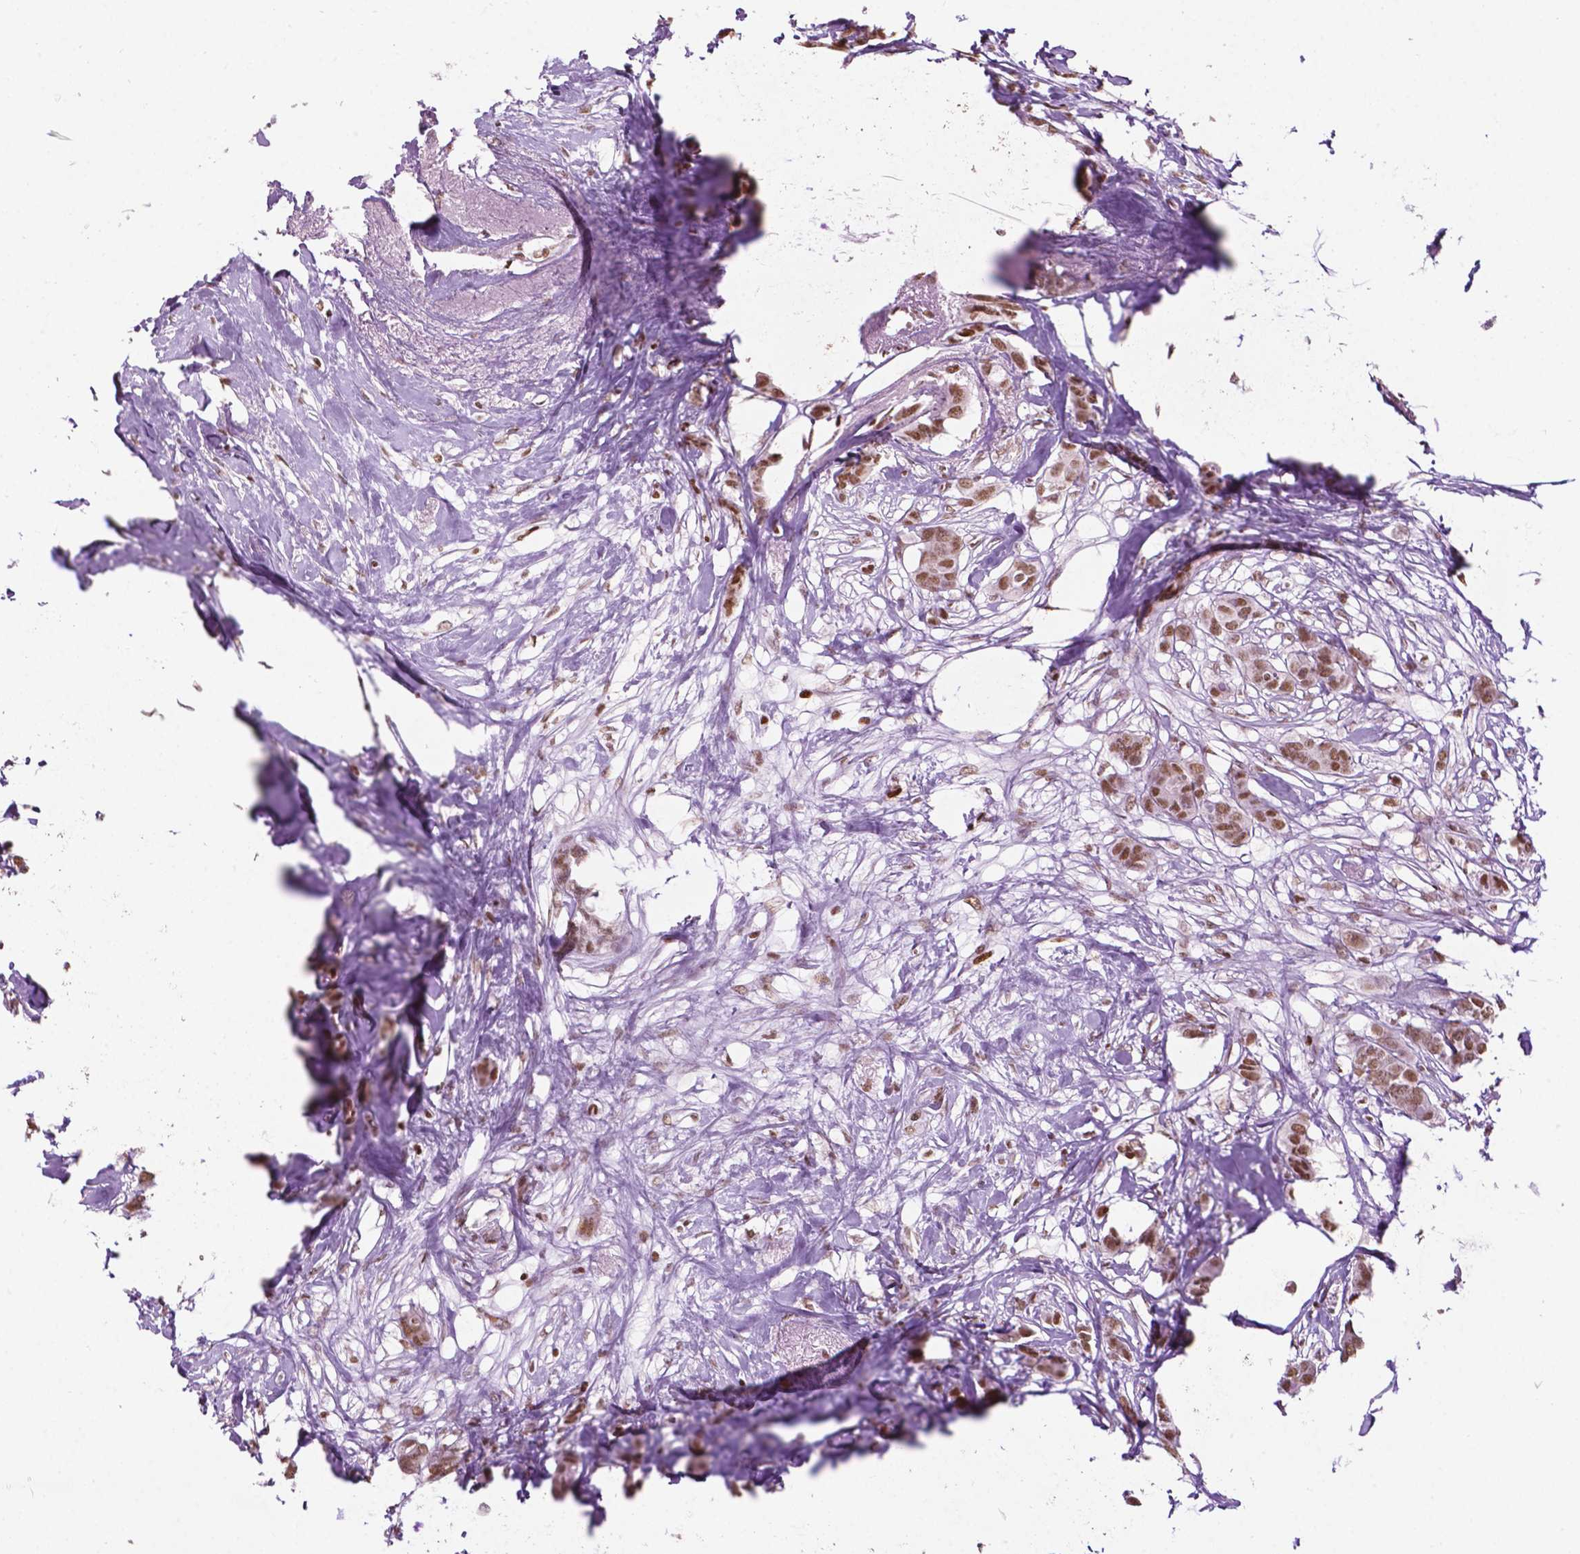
{"staining": {"intensity": "moderate", "quantity": ">75%", "location": "nuclear"}, "tissue": "breast cancer", "cell_type": "Tumor cells", "image_type": "cancer", "snomed": [{"axis": "morphology", "description": "Duct carcinoma"}, {"axis": "topography", "description": "Breast"}], "caption": "Immunohistochemical staining of breast intraductal carcinoma reveals medium levels of moderate nuclear positivity in approximately >75% of tumor cells. Using DAB (brown) and hematoxylin (blue) stains, captured at high magnification using brightfield microscopy.", "gene": "COL23A1", "patient": {"sex": "female", "age": 62}}